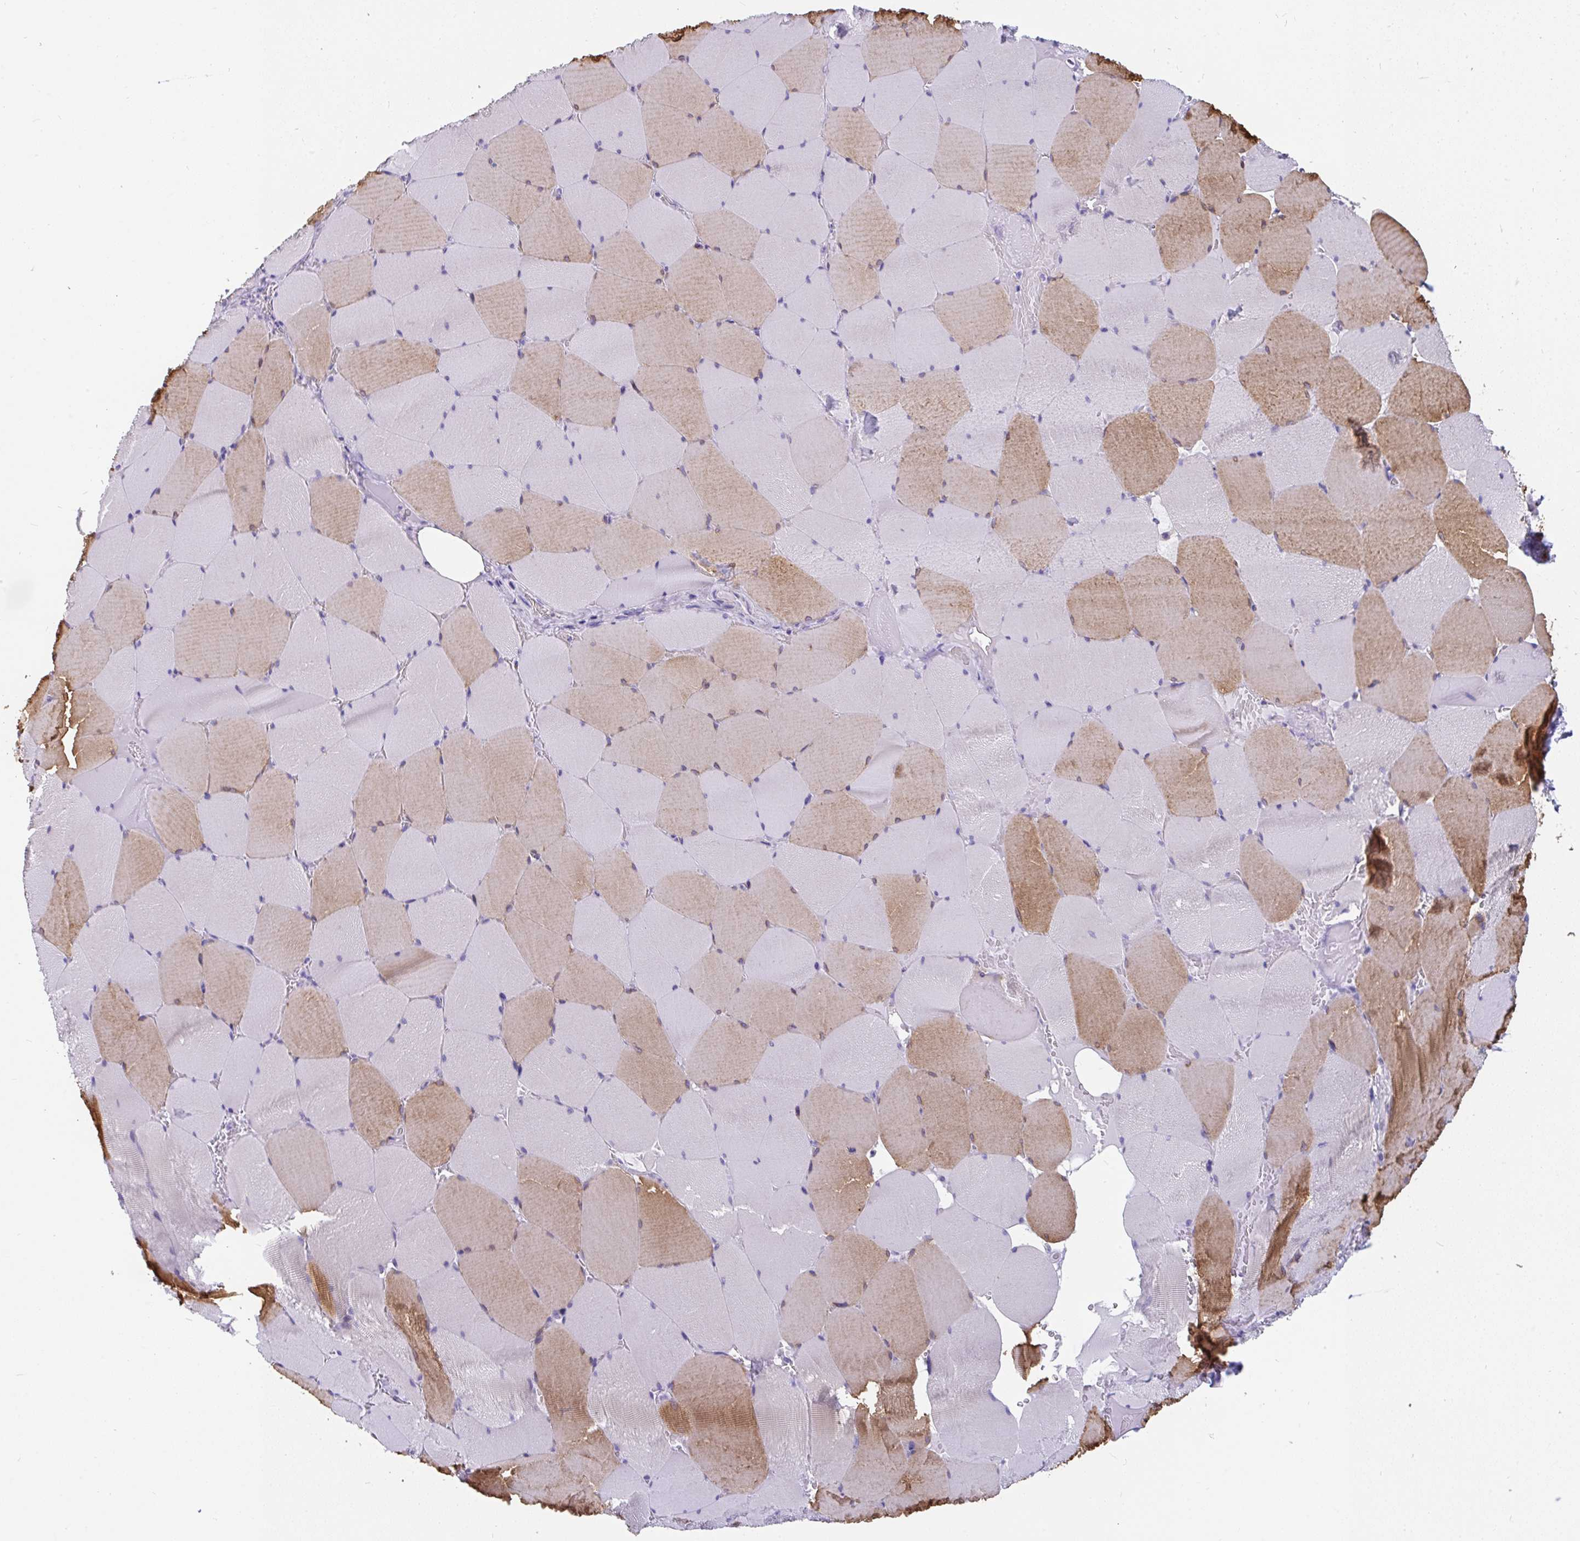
{"staining": {"intensity": "moderate", "quantity": "25%-75%", "location": "cytoplasmic/membranous"}, "tissue": "skeletal muscle", "cell_type": "Myocytes", "image_type": "normal", "snomed": [{"axis": "morphology", "description": "Normal tissue, NOS"}, {"axis": "topography", "description": "Skeletal muscle"}, {"axis": "topography", "description": "Head-Neck"}], "caption": "Immunohistochemistry of unremarkable human skeletal muscle shows medium levels of moderate cytoplasmic/membranous expression in about 25%-75% of myocytes.", "gene": "INTS5", "patient": {"sex": "male", "age": 66}}